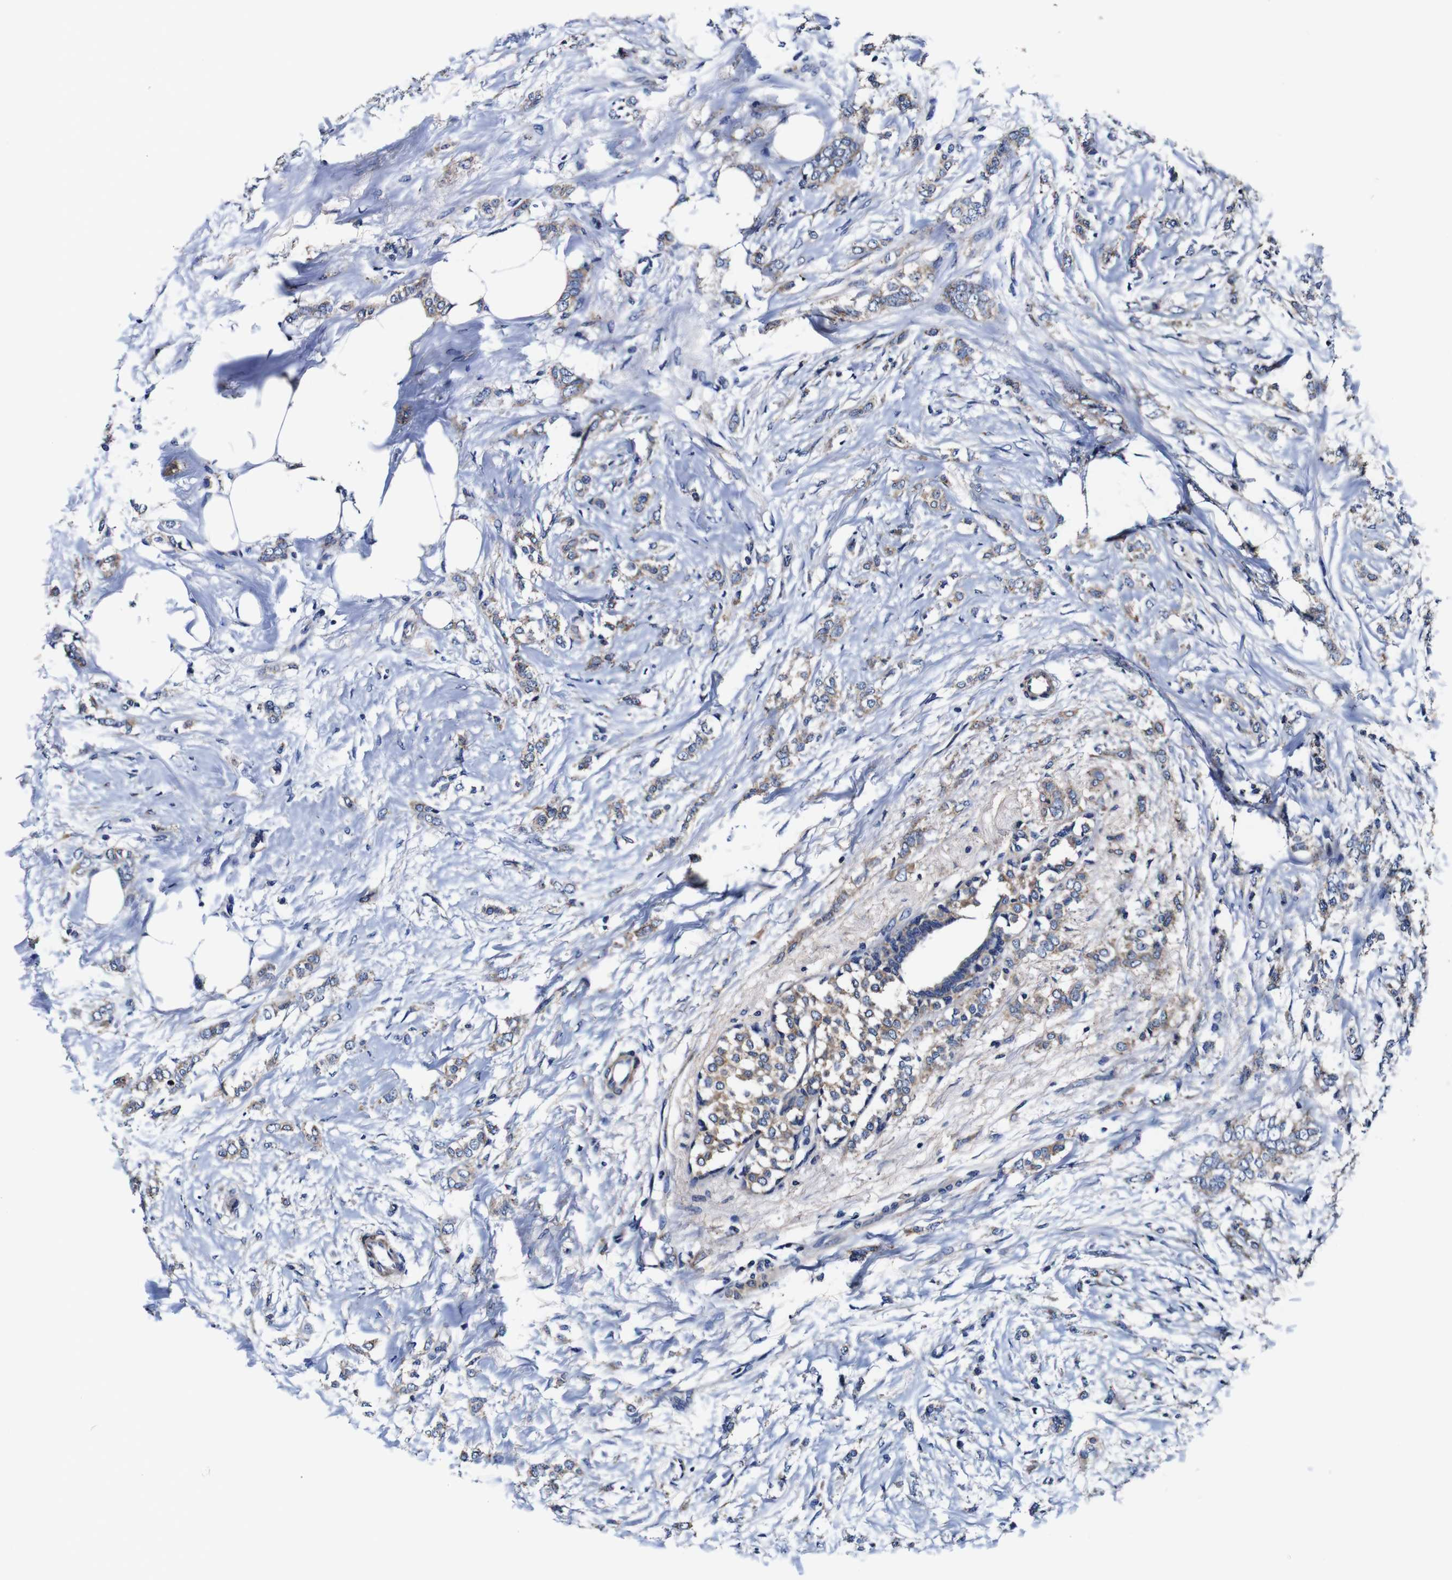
{"staining": {"intensity": "weak", "quantity": ">75%", "location": "cytoplasmic/membranous"}, "tissue": "breast cancer", "cell_type": "Tumor cells", "image_type": "cancer", "snomed": [{"axis": "morphology", "description": "Lobular carcinoma, in situ"}, {"axis": "morphology", "description": "Lobular carcinoma"}, {"axis": "topography", "description": "Breast"}], "caption": "Breast cancer (lobular carcinoma) stained for a protein (brown) reveals weak cytoplasmic/membranous positive staining in approximately >75% of tumor cells.", "gene": "PDCD6IP", "patient": {"sex": "female", "age": 41}}